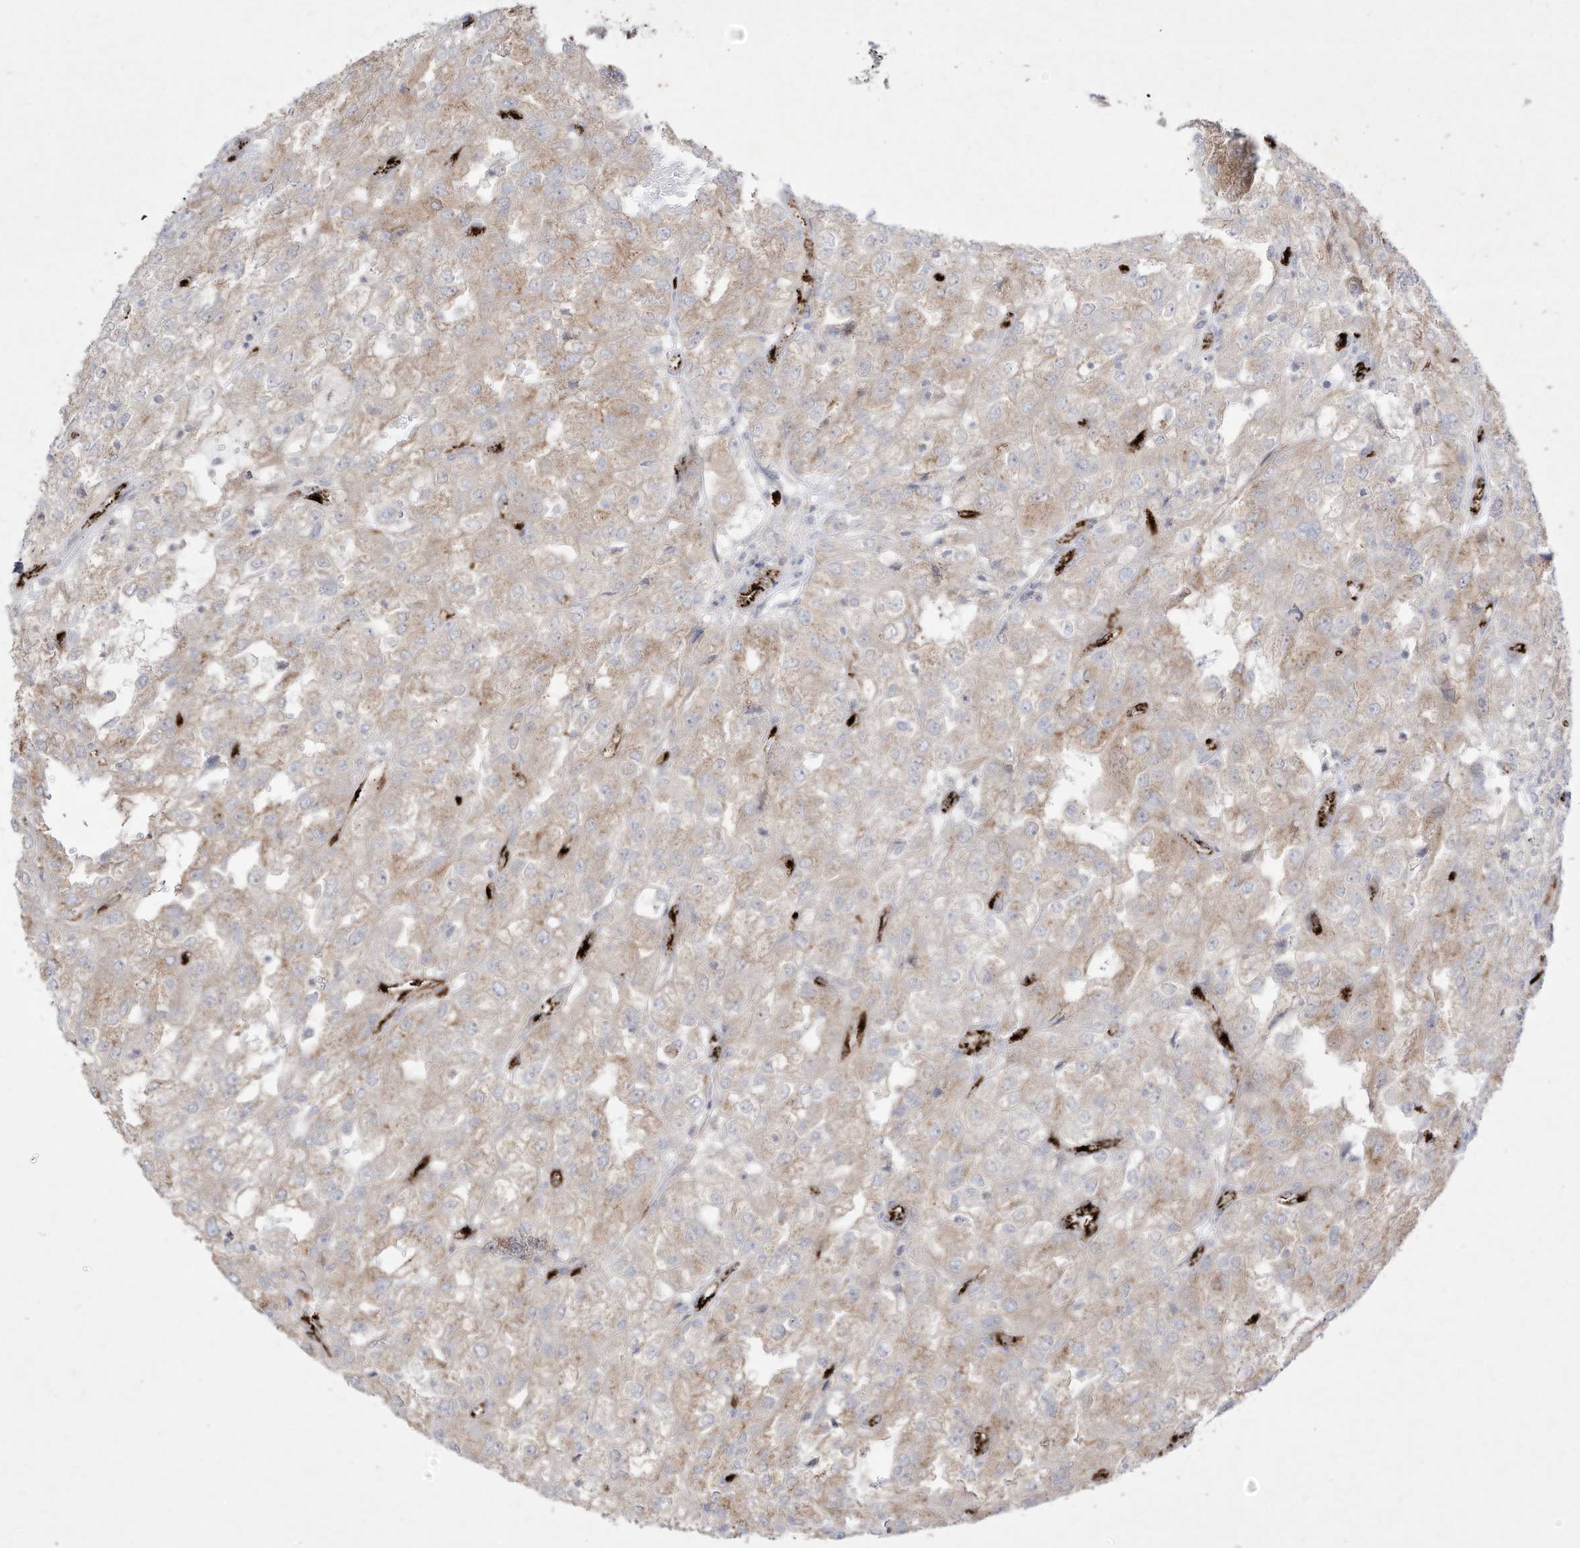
{"staining": {"intensity": "weak", "quantity": "25%-75%", "location": "cytoplasmic/membranous"}, "tissue": "renal cancer", "cell_type": "Tumor cells", "image_type": "cancer", "snomed": [{"axis": "morphology", "description": "Adenocarcinoma, NOS"}, {"axis": "topography", "description": "Kidney"}], "caption": "Immunohistochemistry (IHC) micrograph of adenocarcinoma (renal) stained for a protein (brown), which shows low levels of weak cytoplasmic/membranous positivity in approximately 25%-75% of tumor cells.", "gene": "ZGRF1", "patient": {"sex": "female", "age": 54}}